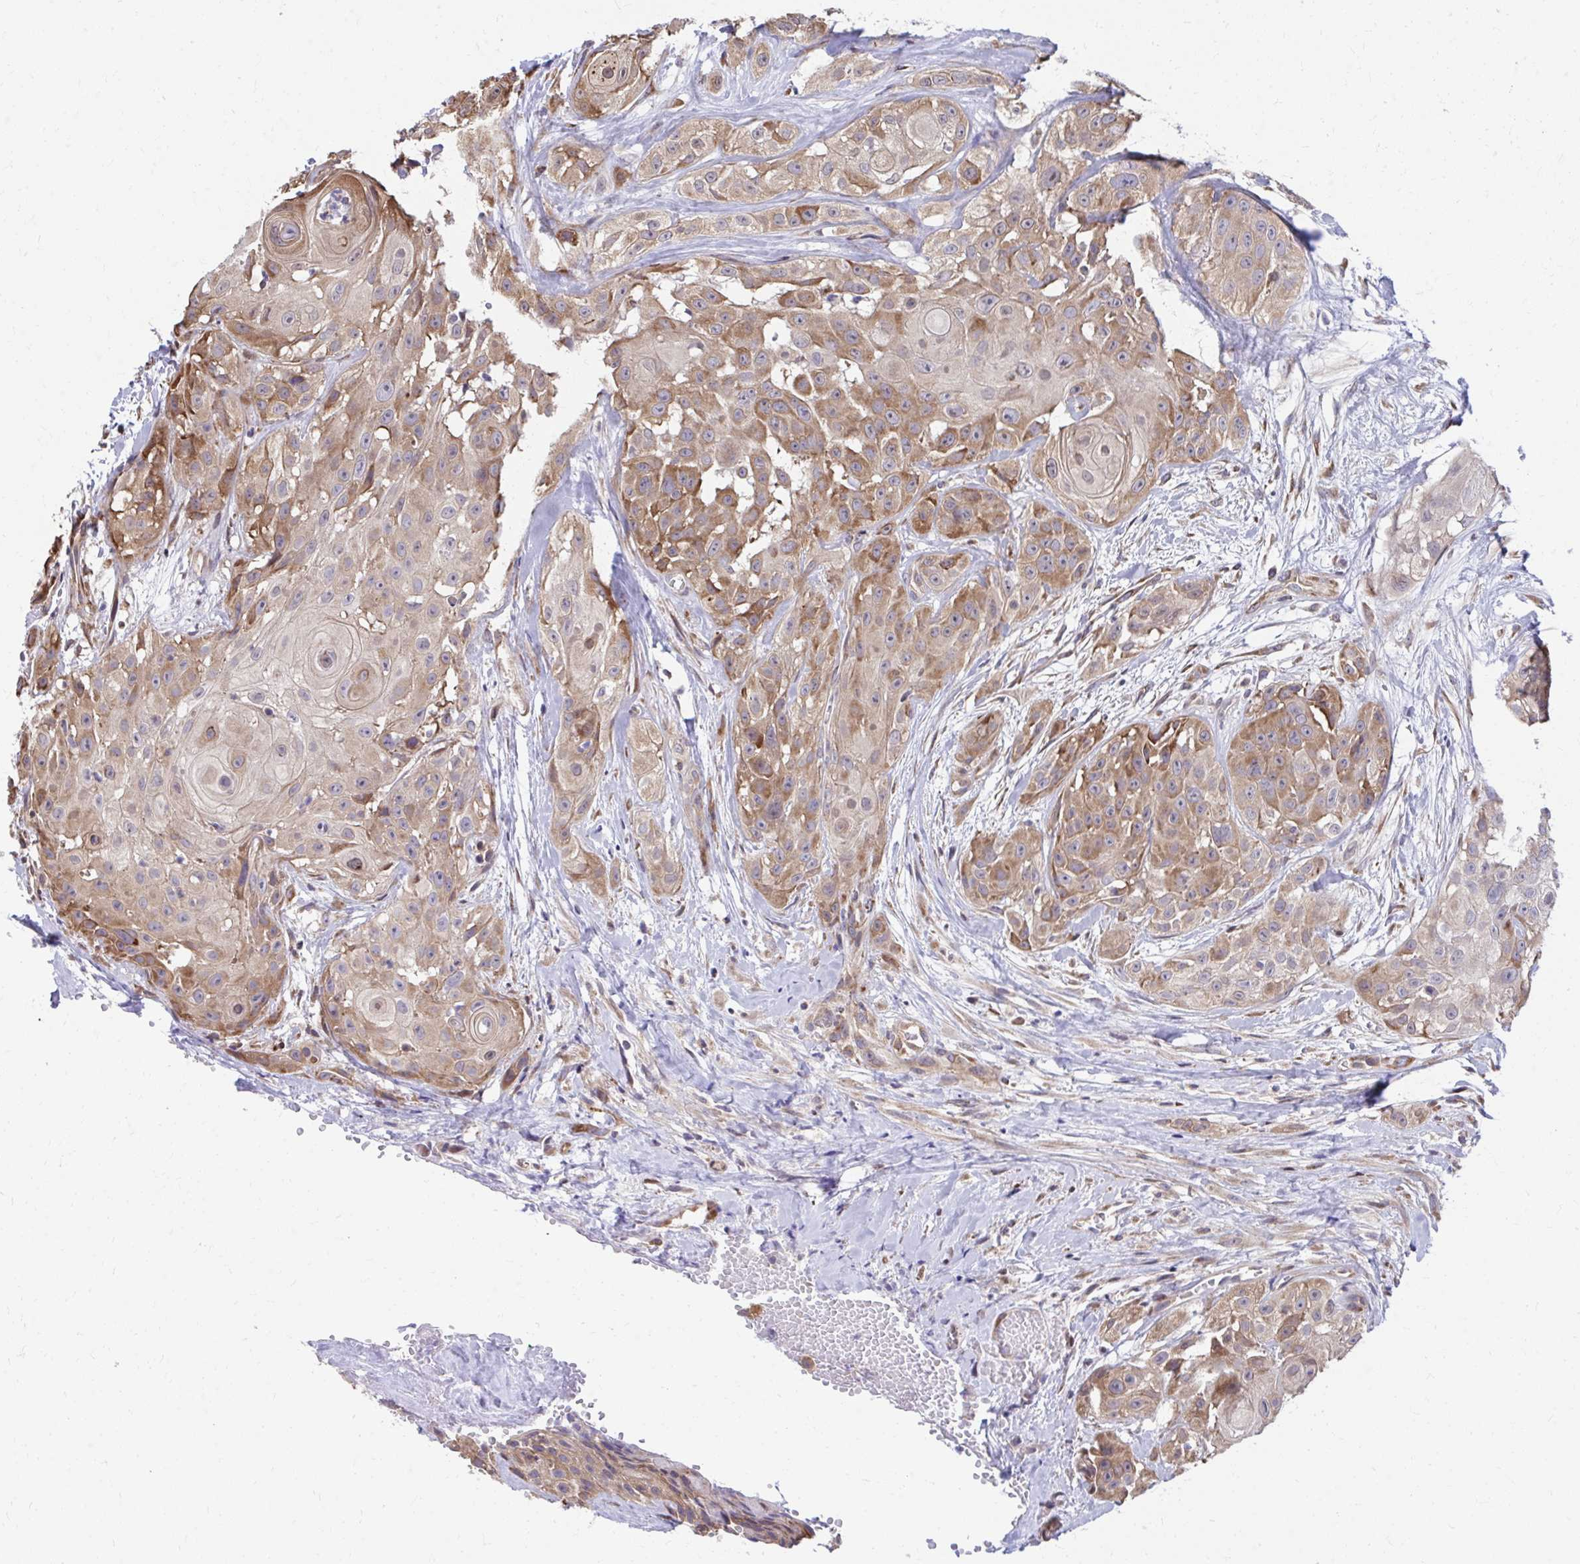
{"staining": {"intensity": "moderate", "quantity": ">75%", "location": "cytoplasmic/membranous"}, "tissue": "head and neck cancer", "cell_type": "Tumor cells", "image_type": "cancer", "snomed": [{"axis": "morphology", "description": "Squamous cell carcinoma, NOS"}, {"axis": "topography", "description": "Head-Neck"}], "caption": "Head and neck squamous cell carcinoma stained with DAB IHC exhibits medium levels of moderate cytoplasmic/membranous expression in about >75% of tumor cells.", "gene": "ZNF778", "patient": {"sex": "male", "age": 83}}